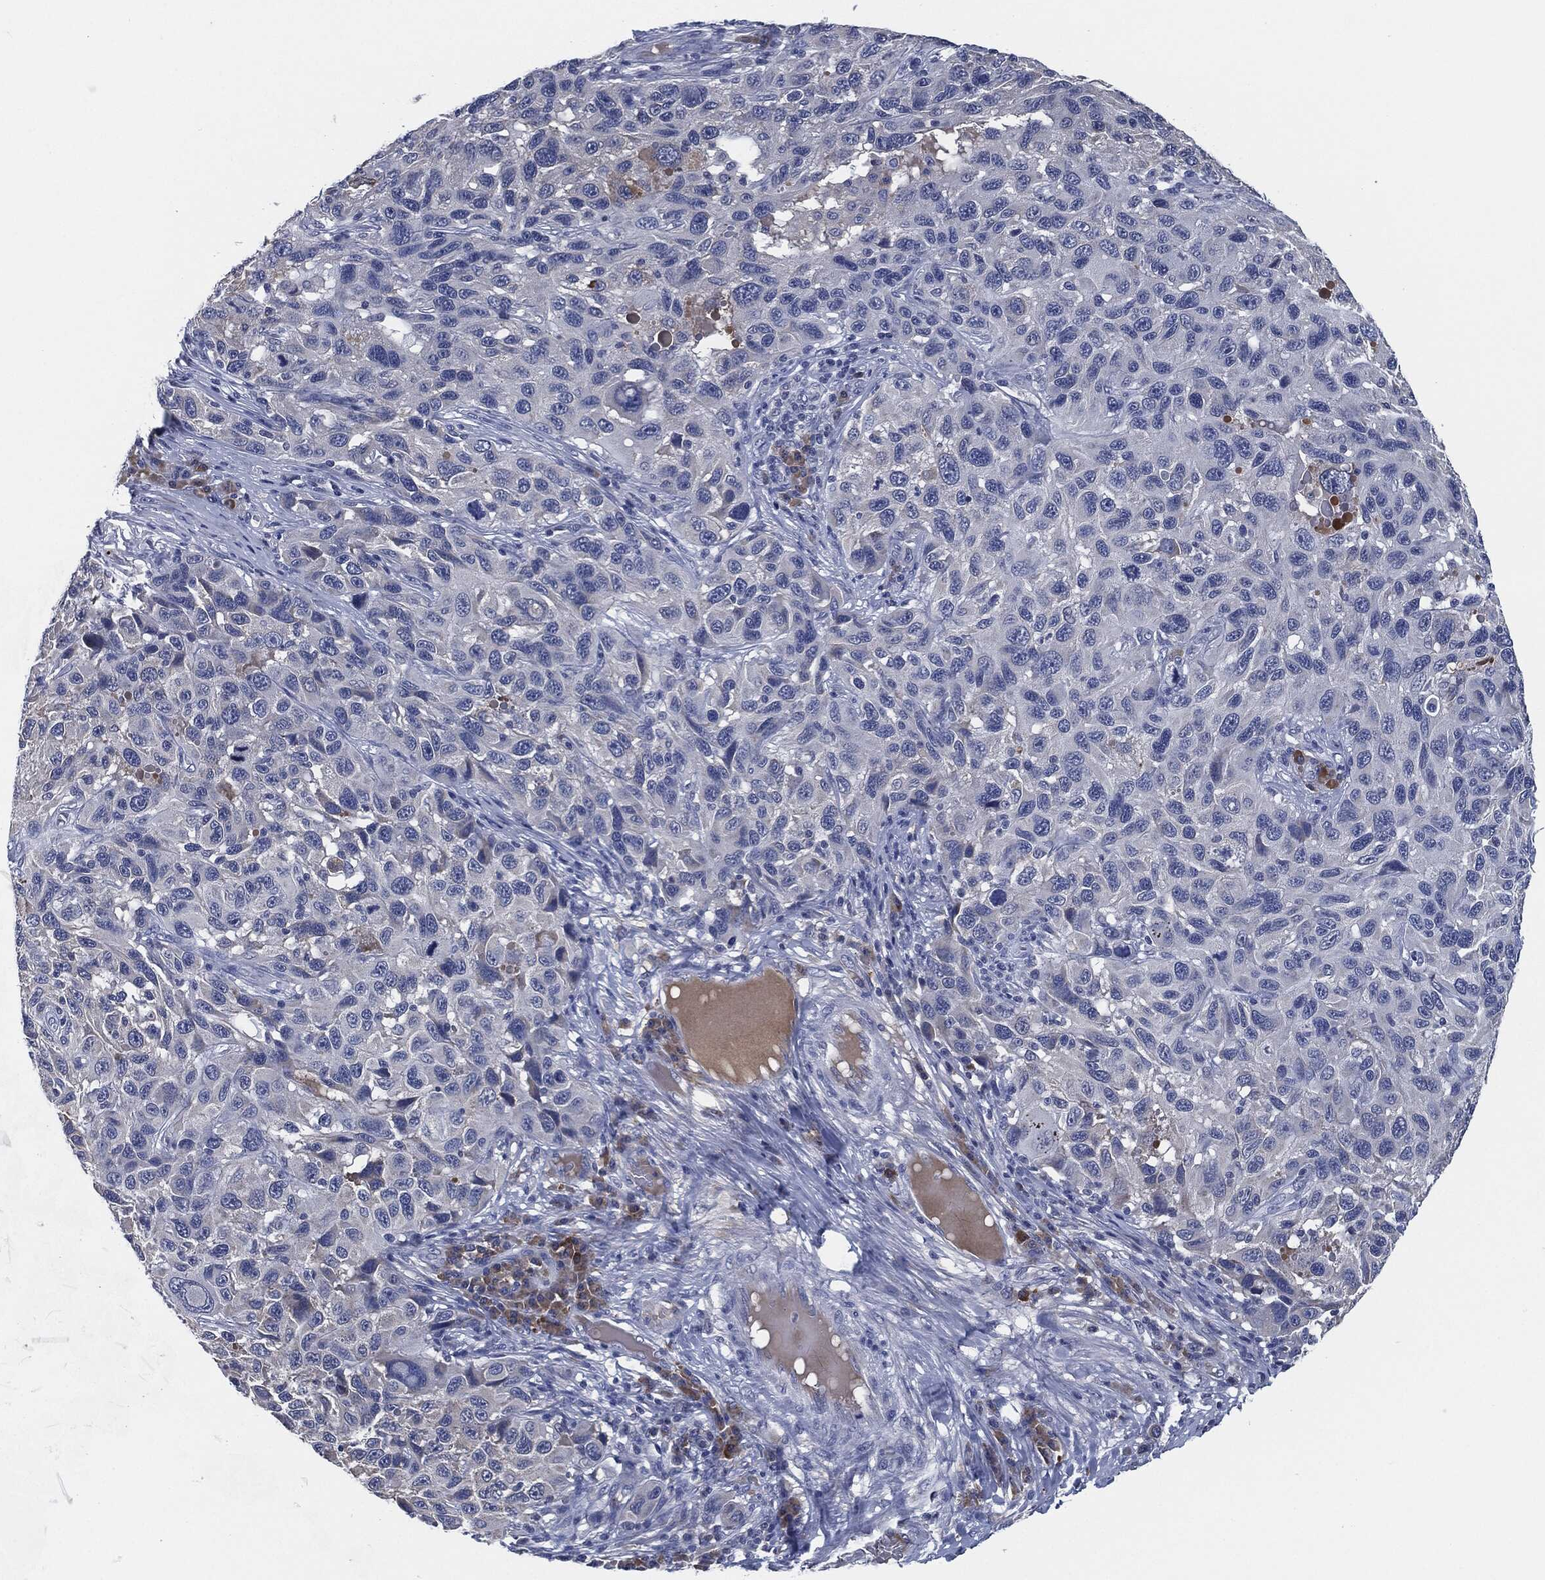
{"staining": {"intensity": "negative", "quantity": "none", "location": "none"}, "tissue": "melanoma", "cell_type": "Tumor cells", "image_type": "cancer", "snomed": [{"axis": "morphology", "description": "Malignant melanoma, NOS"}, {"axis": "topography", "description": "Skin"}], "caption": "A histopathology image of malignant melanoma stained for a protein reveals no brown staining in tumor cells.", "gene": "IL2RG", "patient": {"sex": "male", "age": 53}}